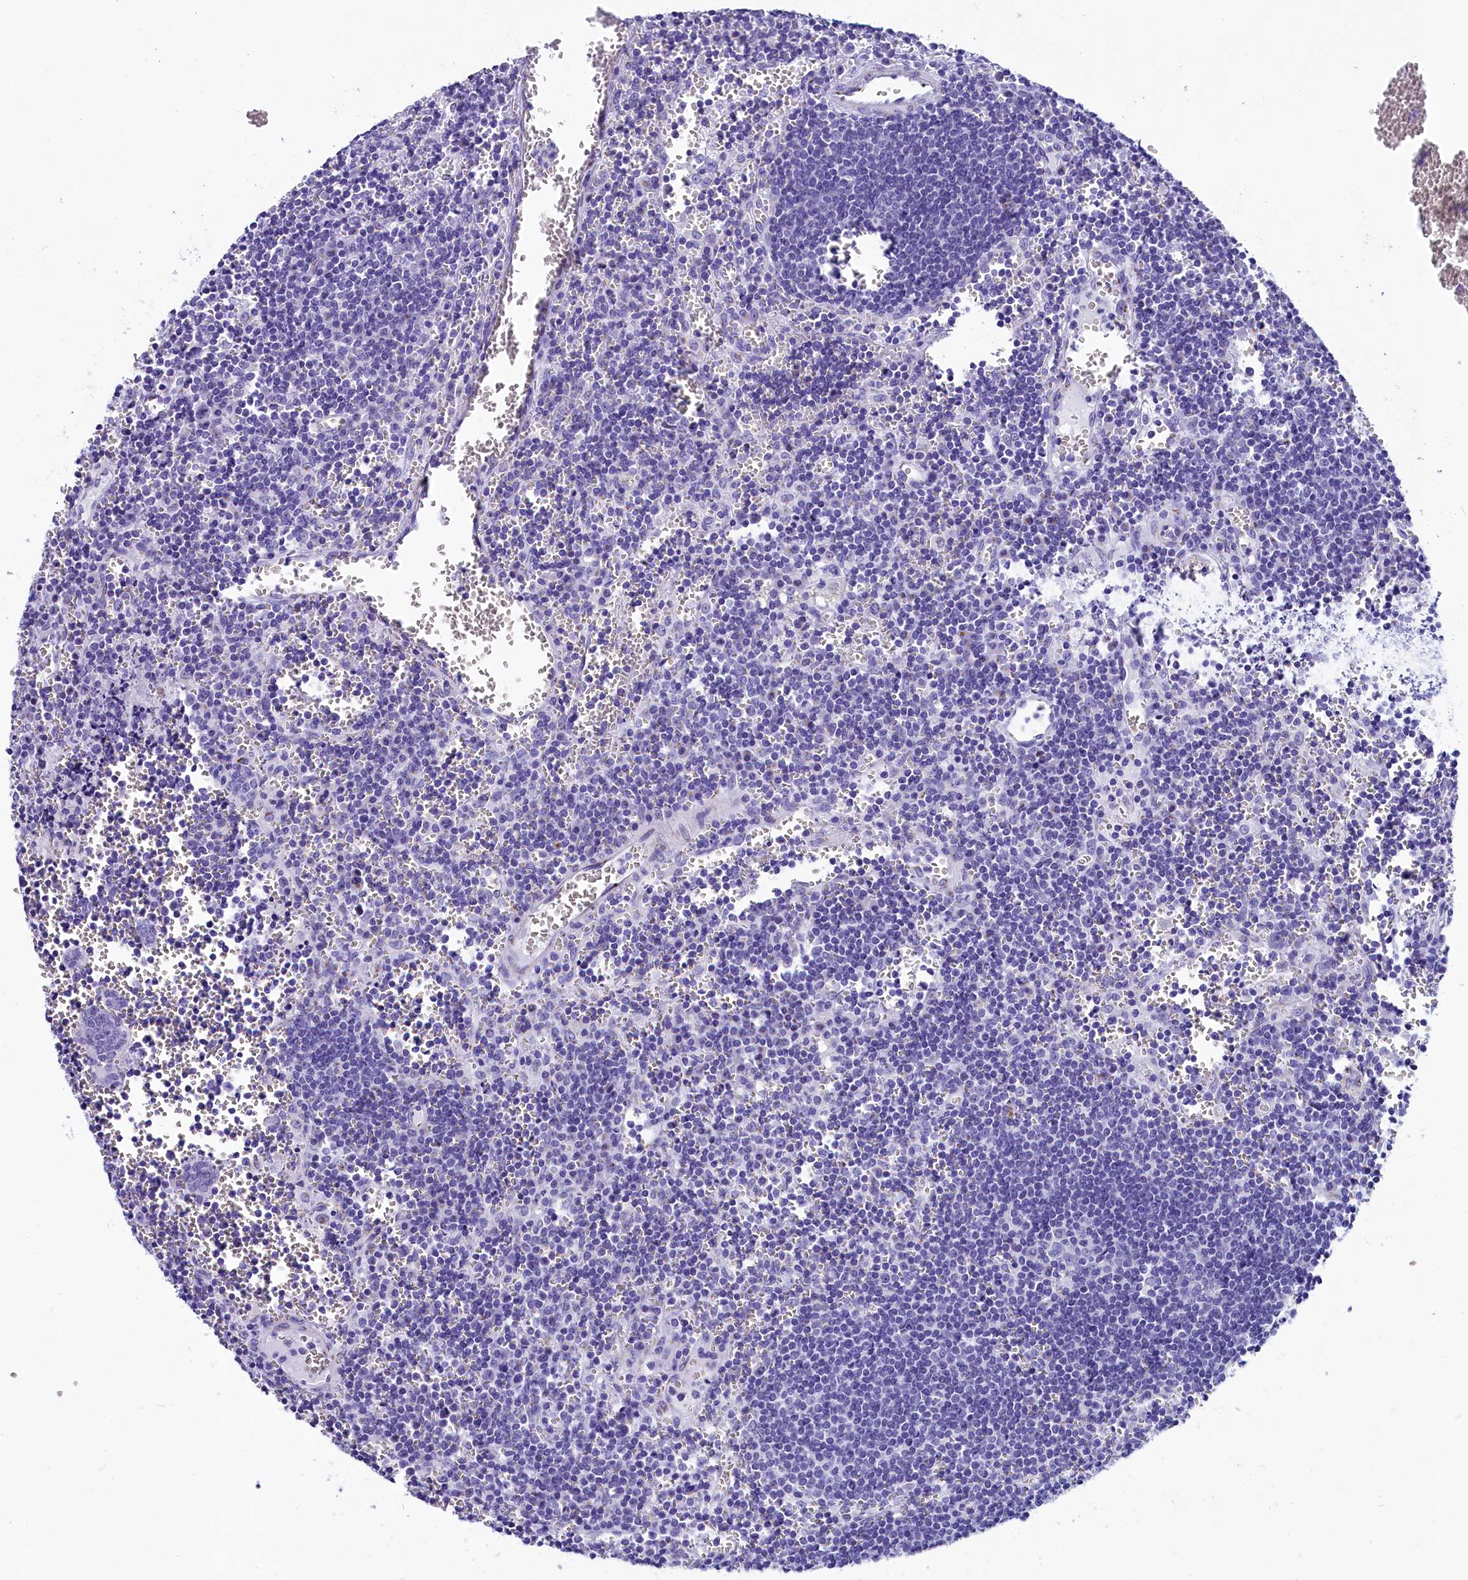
{"staining": {"intensity": "negative", "quantity": "none", "location": "none"}, "tissue": "lymph node", "cell_type": "Germinal center cells", "image_type": "normal", "snomed": [{"axis": "morphology", "description": "Normal tissue, NOS"}, {"axis": "topography", "description": "Lymph node"}], "caption": "The immunohistochemistry (IHC) photomicrograph has no significant positivity in germinal center cells of lymph node. Nuclei are stained in blue.", "gene": "AP3B2", "patient": {"sex": "female", "age": 73}}